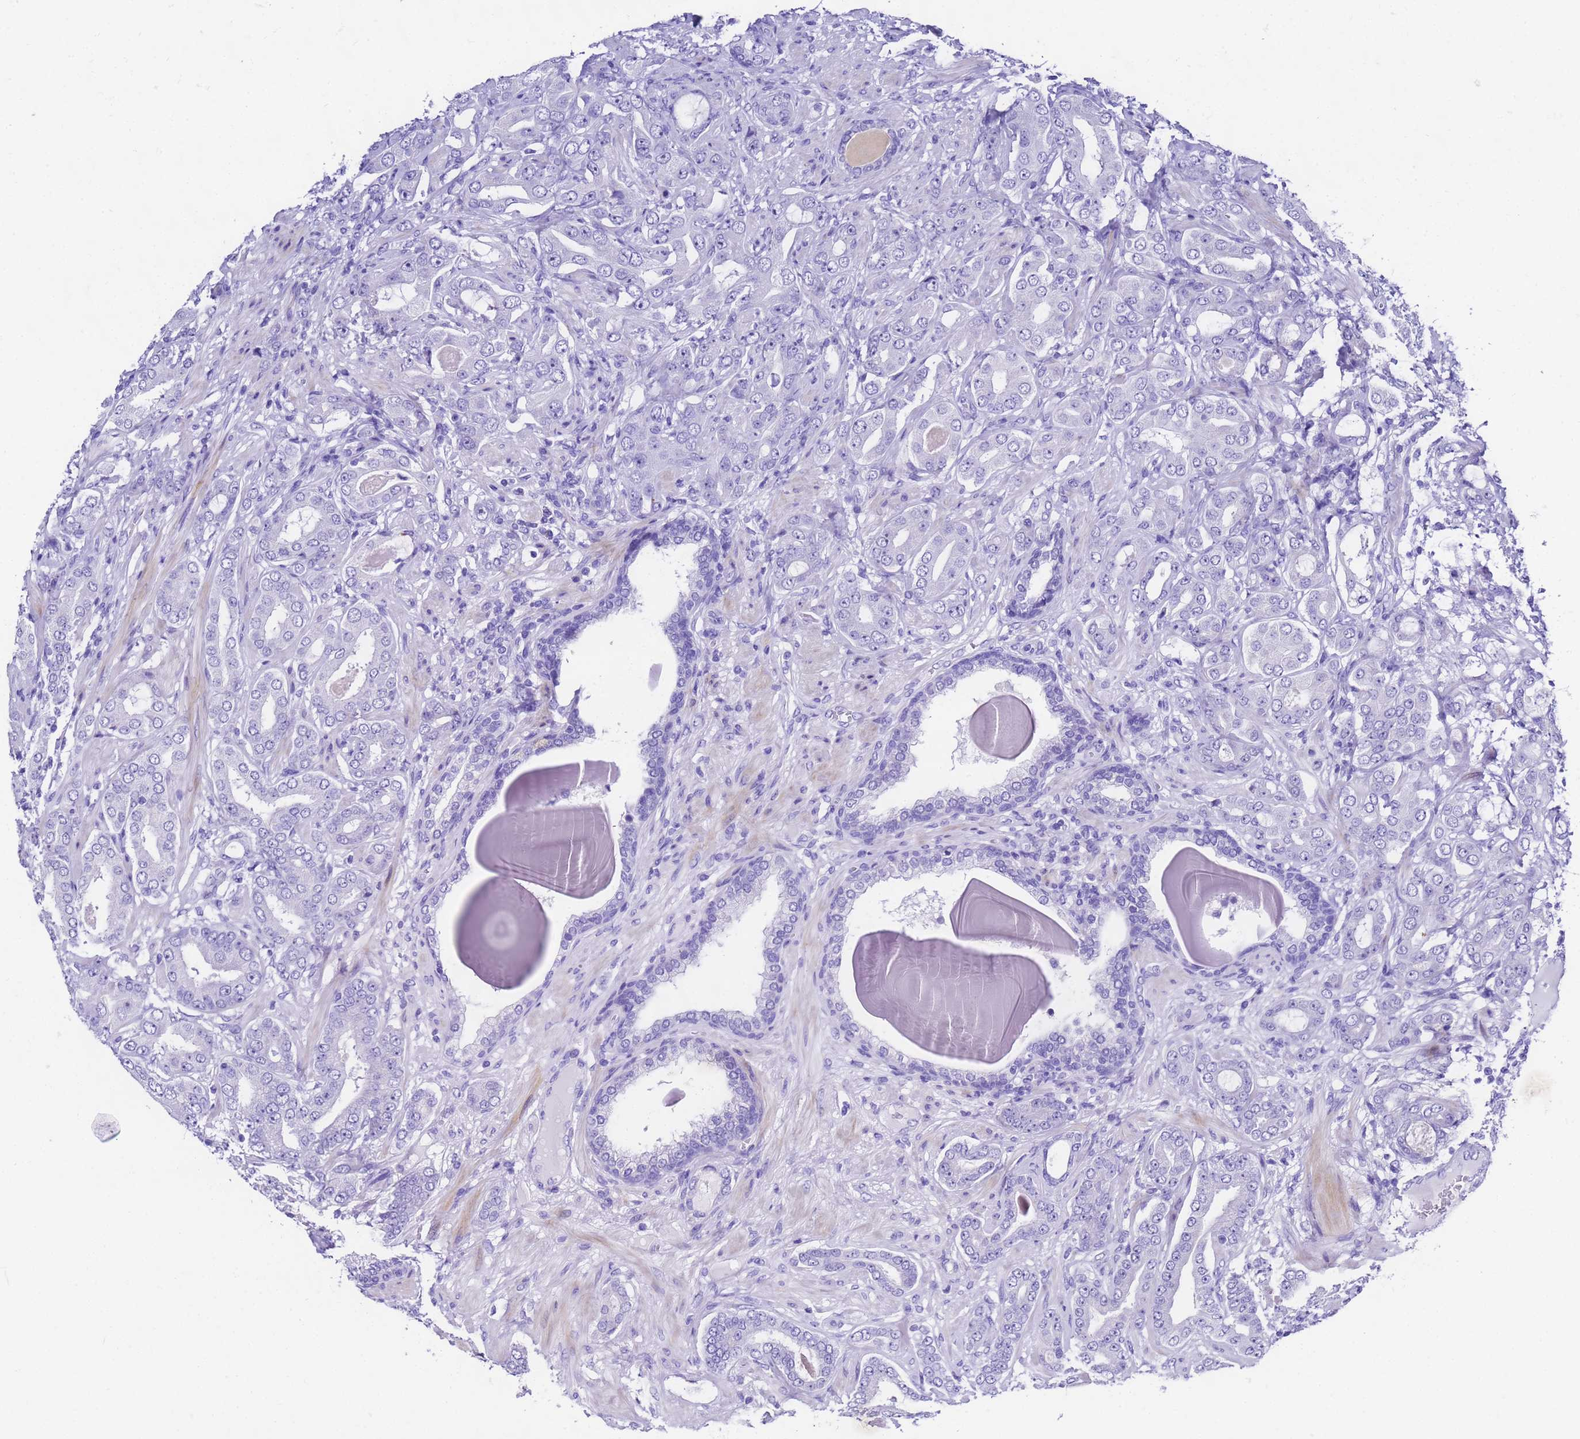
{"staining": {"intensity": "negative", "quantity": "none", "location": "none"}, "tissue": "prostate cancer", "cell_type": "Tumor cells", "image_type": "cancer", "snomed": [{"axis": "morphology", "description": "Adenocarcinoma, Low grade"}, {"axis": "topography", "description": "Prostate"}], "caption": "This micrograph is of prostate low-grade adenocarcinoma stained with immunohistochemistry (IHC) to label a protein in brown with the nuclei are counter-stained blue. There is no positivity in tumor cells.", "gene": "UGT2B10", "patient": {"sex": "male", "age": 57}}